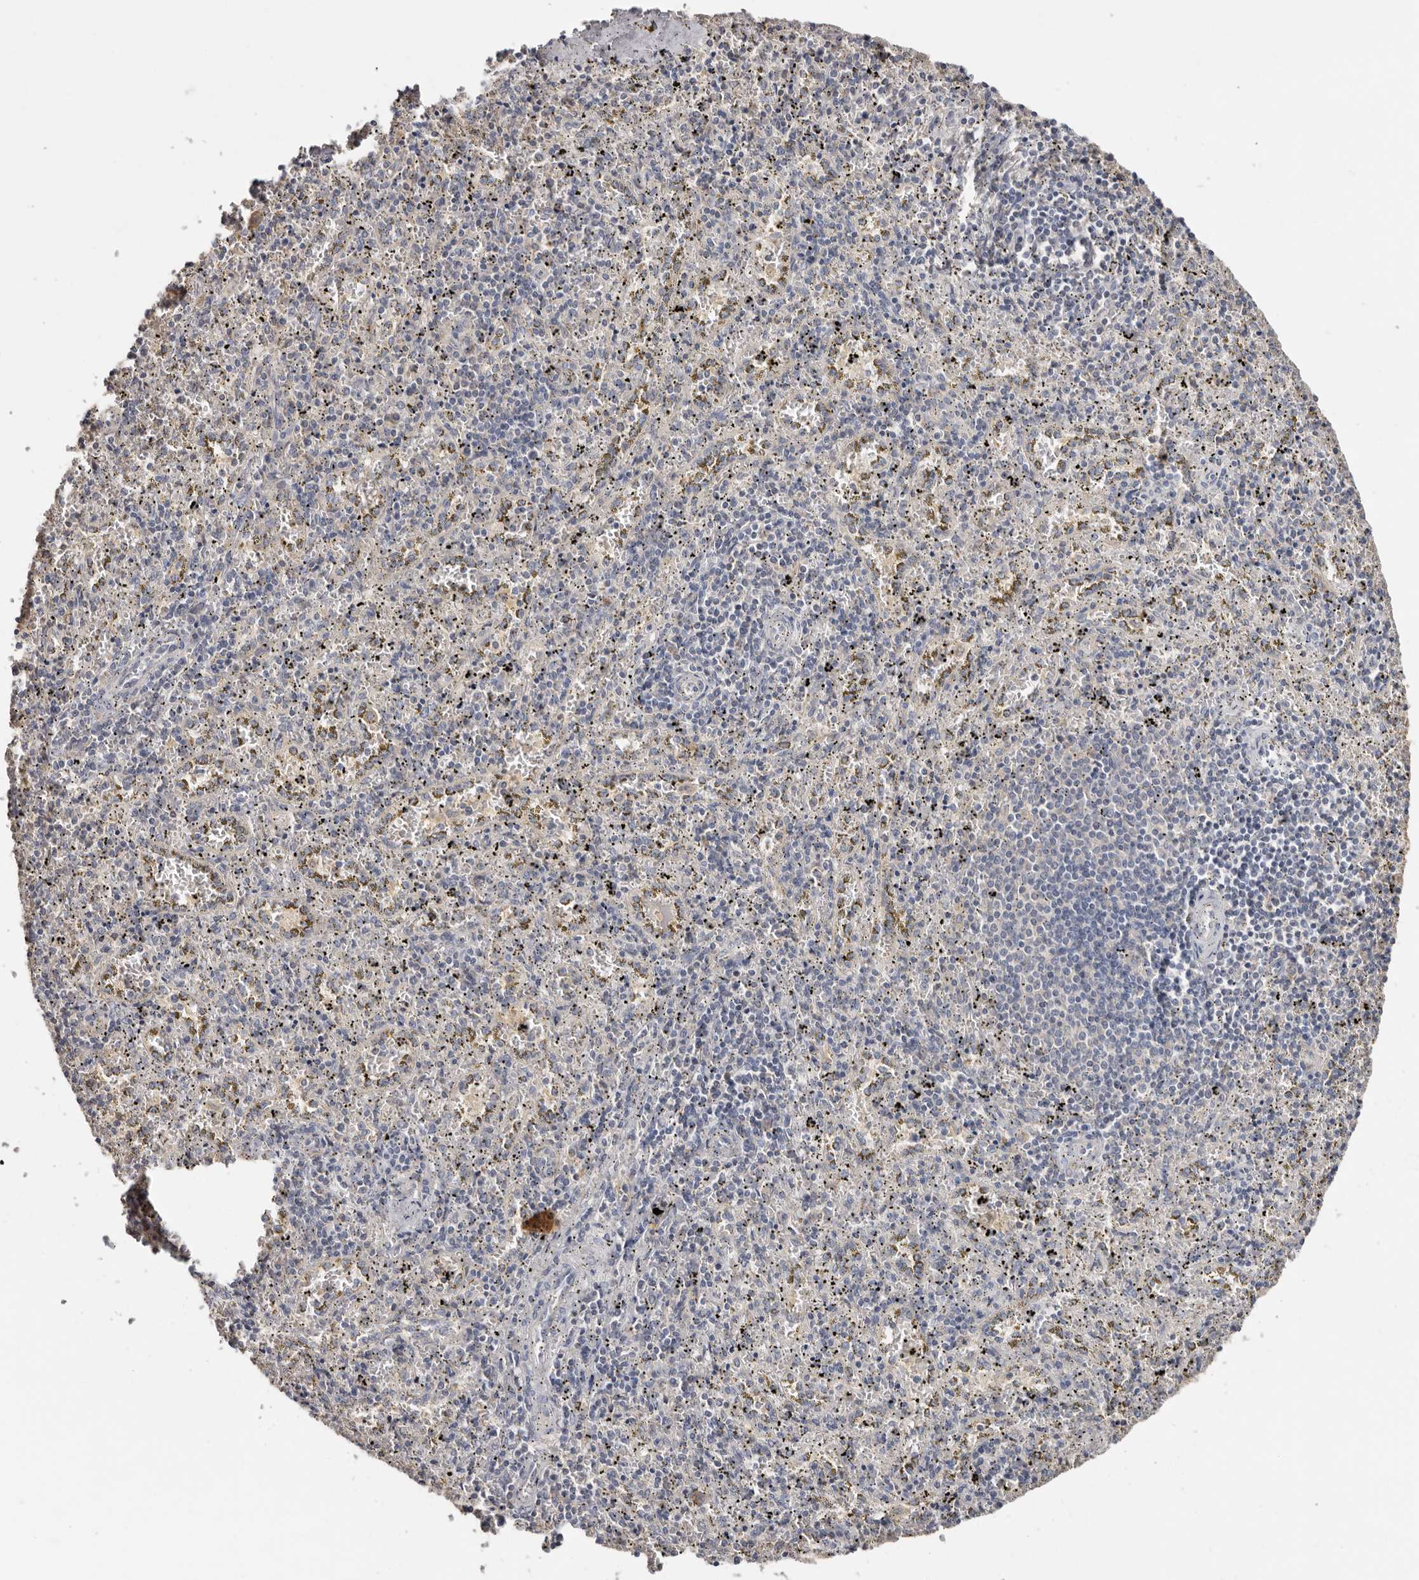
{"staining": {"intensity": "negative", "quantity": "none", "location": "none"}, "tissue": "spleen", "cell_type": "Cells in red pulp", "image_type": "normal", "snomed": [{"axis": "morphology", "description": "Normal tissue, NOS"}, {"axis": "topography", "description": "Spleen"}], "caption": "An image of human spleen is negative for staining in cells in red pulp.", "gene": "S100A14", "patient": {"sex": "male", "age": 11}}